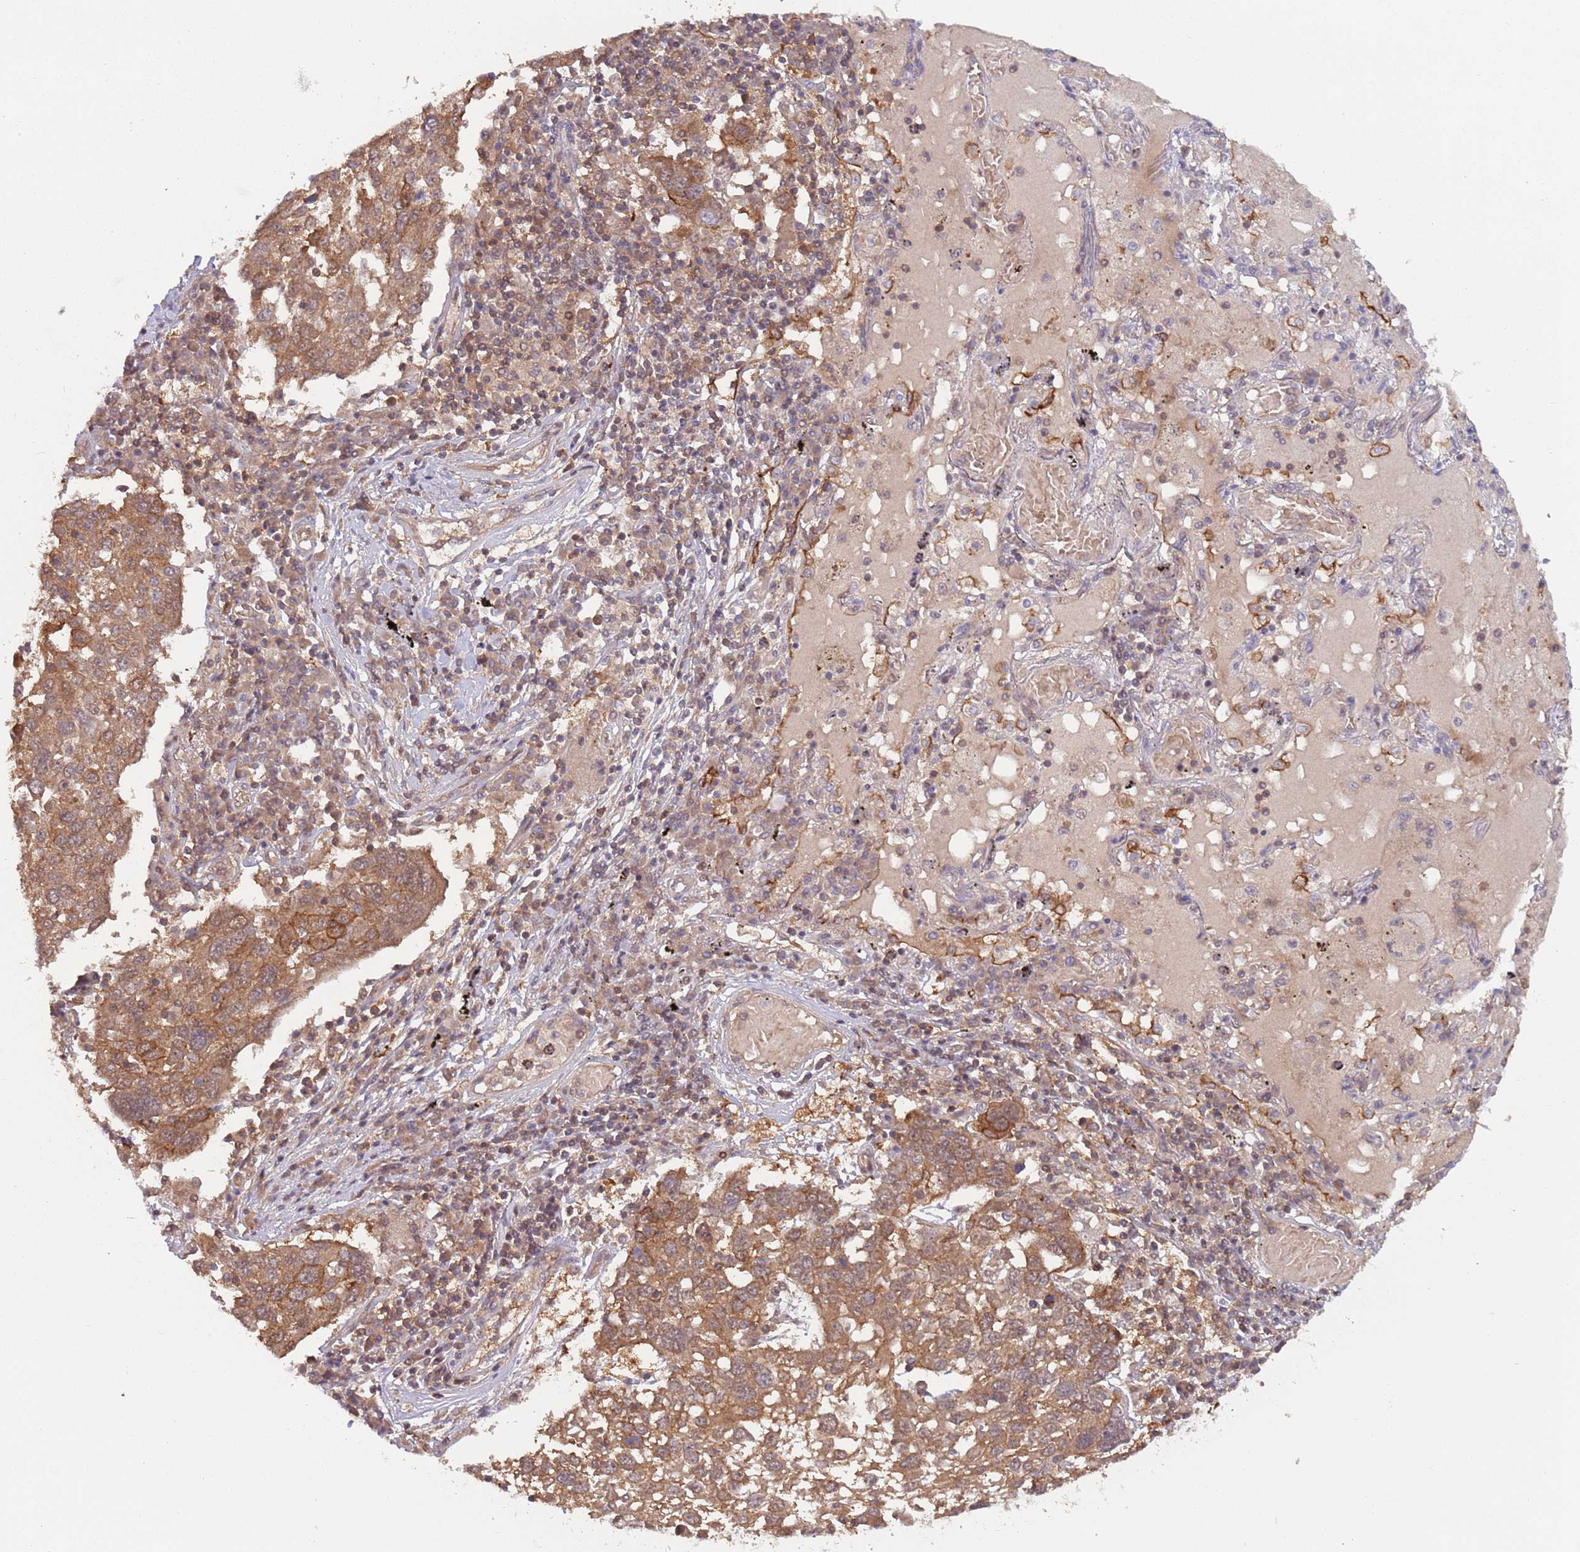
{"staining": {"intensity": "moderate", "quantity": ">75%", "location": "cytoplasmic/membranous"}, "tissue": "lung cancer", "cell_type": "Tumor cells", "image_type": "cancer", "snomed": [{"axis": "morphology", "description": "Squamous cell carcinoma, NOS"}, {"axis": "topography", "description": "Lung"}], "caption": "Immunohistochemical staining of lung squamous cell carcinoma reveals medium levels of moderate cytoplasmic/membranous positivity in about >75% of tumor cells. Nuclei are stained in blue.", "gene": "GSDMD", "patient": {"sex": "male", "age": 65}}